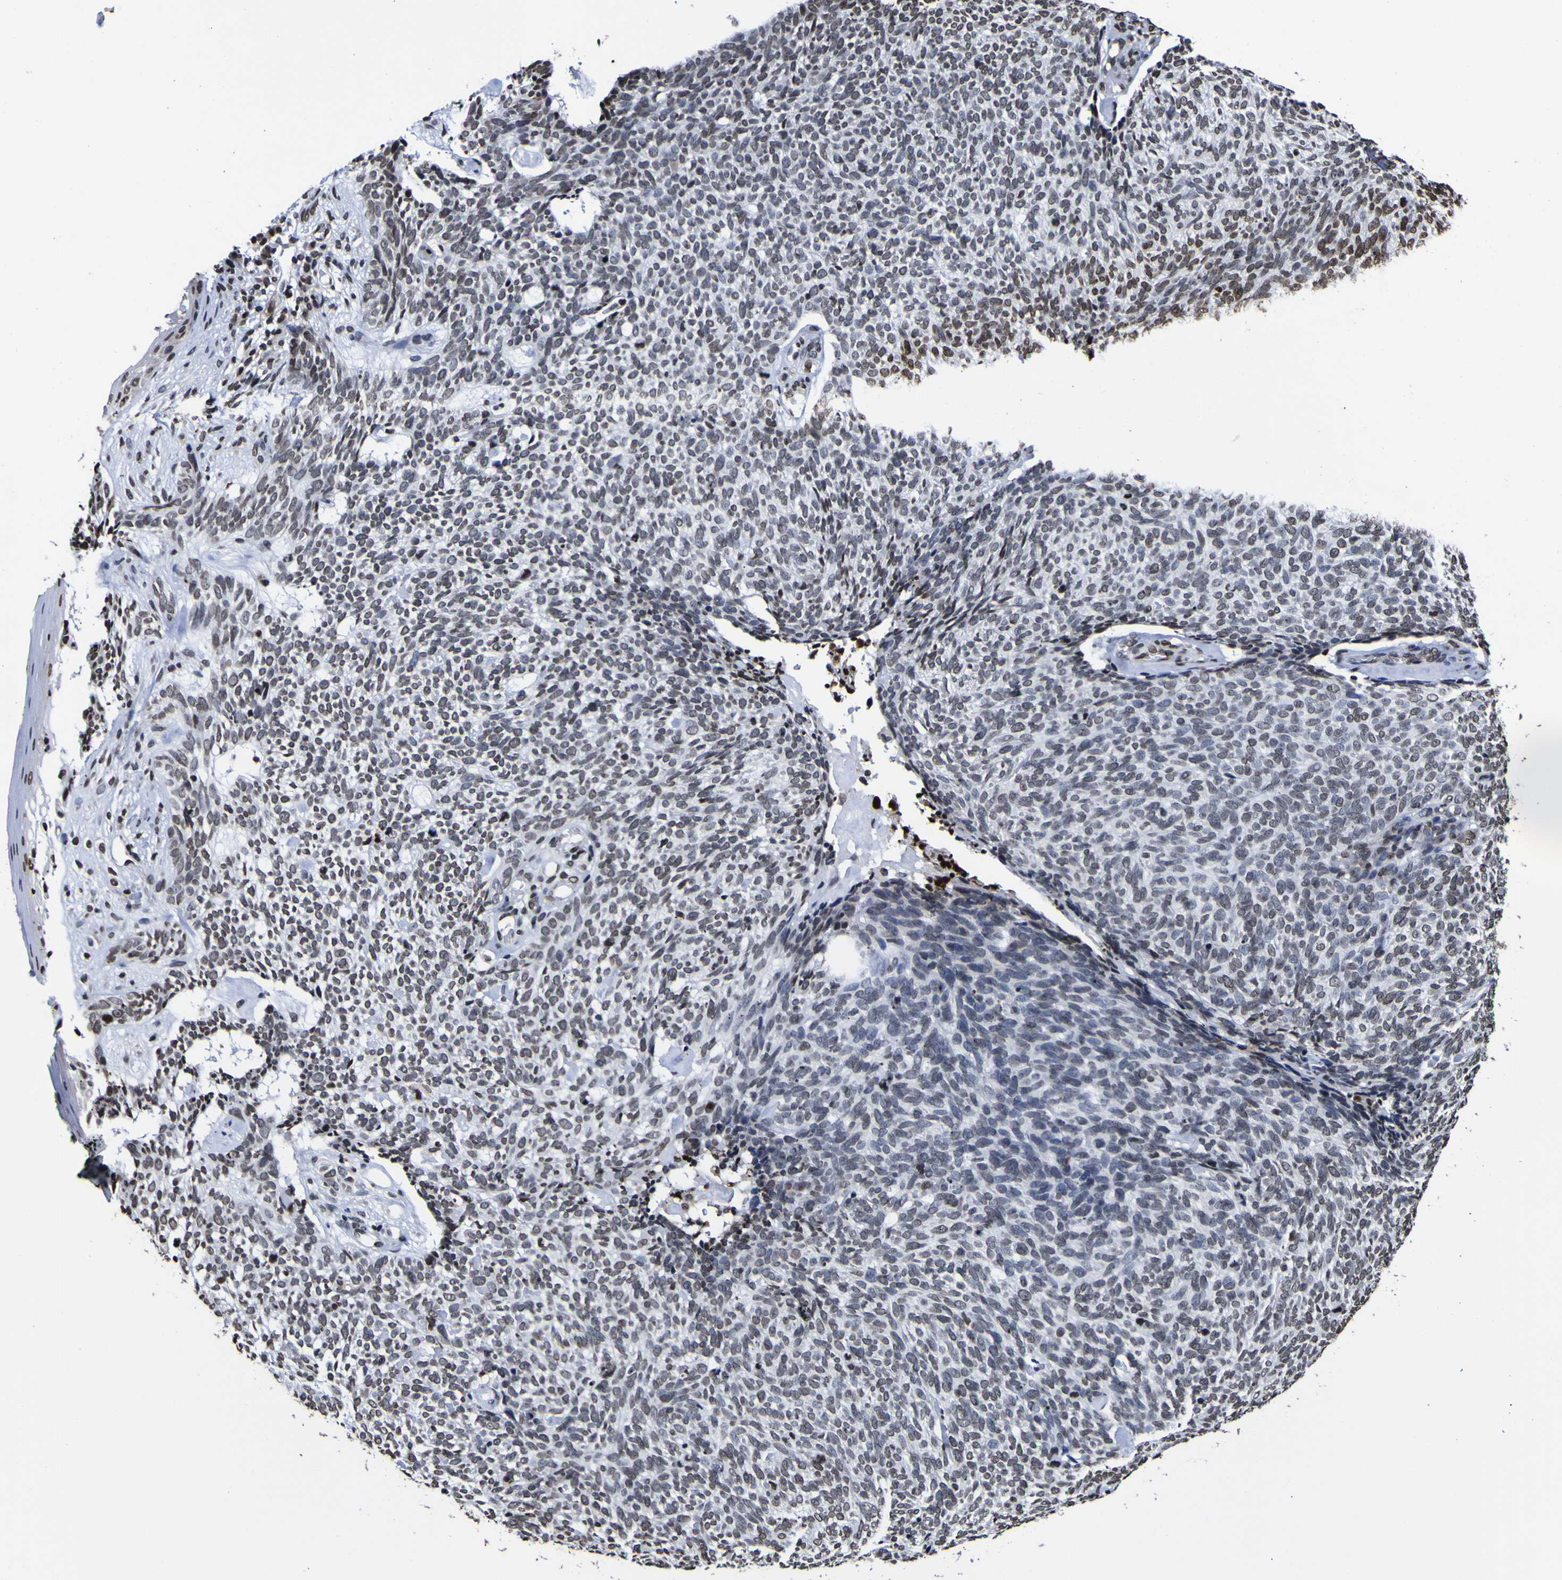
{"staining": {"intensity": "negative", "quantity": "none", "location": "none"}, "tissue": "skin cancer", "cell_type": "Tumor cells", "image_type": "cancer", "snomed": [{"axis": "morphology", "description": "Basal cell carcinoma"}, {"axis": "topography", "description": "Skin"}], "caption": "Immunohistochemistry of human skin cancer exhibits no staining in tumor cells. Nuclei are stained in blue.", "gene": "PIAS1", "patient": {"sex": "female", "age": 84}}